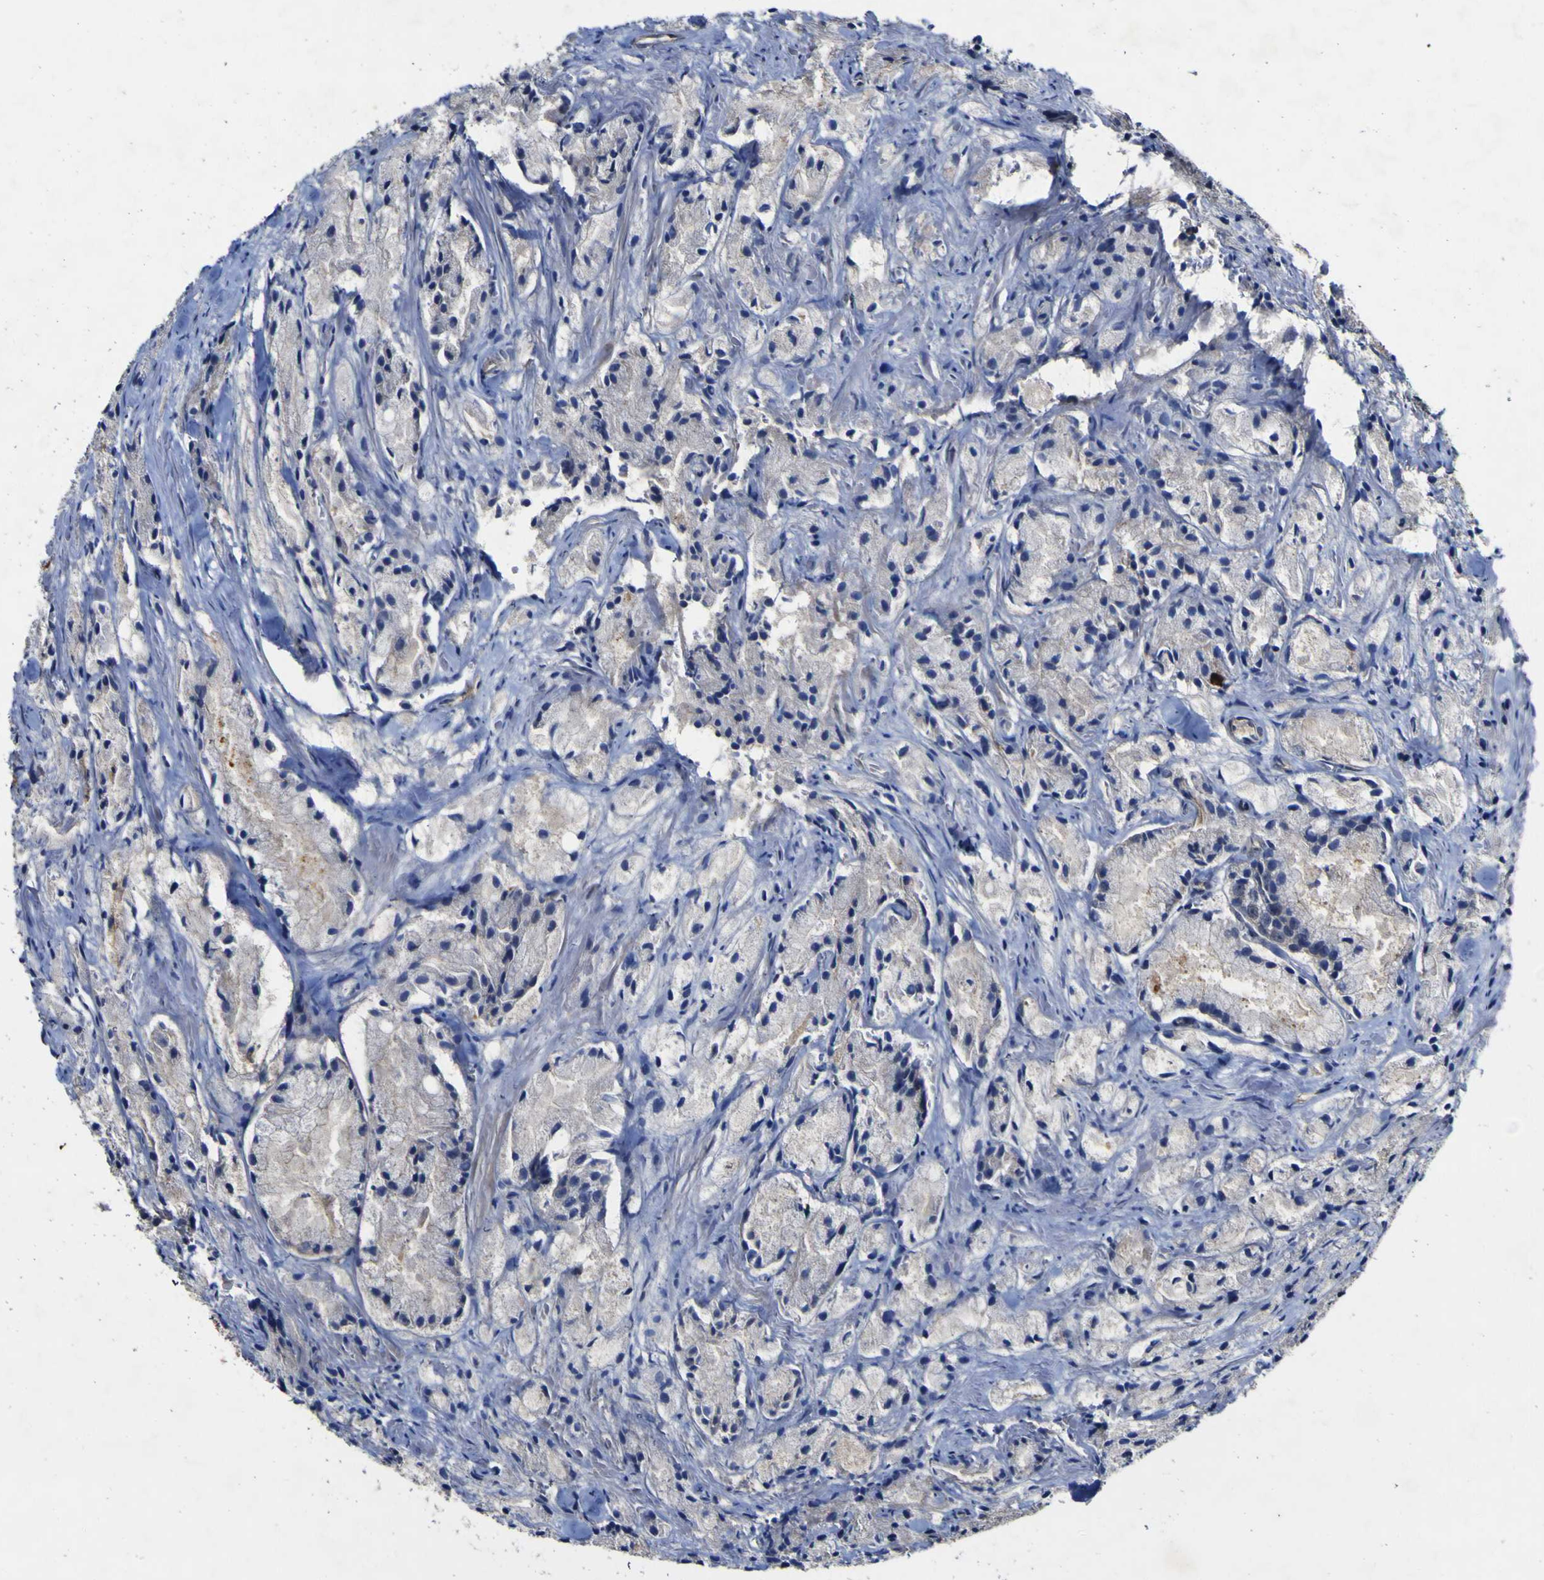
{"staining": {"intensity": "weak", "quantity": "25%-75%", "location": "cytoplasmic/membranous"}, "tissue": "prostate cancer", "cell_type": "Tumor cells", "image_type": "cancer", "snomed": [{"axis": "morphology", "description": "Adenocarcinoma, Low grade"}, {"axis": "topography", "description": "Prostate"}], "caption": "Immunohistochemistry (IHC) histopathology image of prostate cancer (adenocarcinoma (low-grade)) stained for a protein (brown), which reveals low levels of weak cytoplasmic/membranous positivity in approximately 25%-75% of tumor cells.", "gene": "CCL2", "patient": {"sex": "male", "age": 64}}